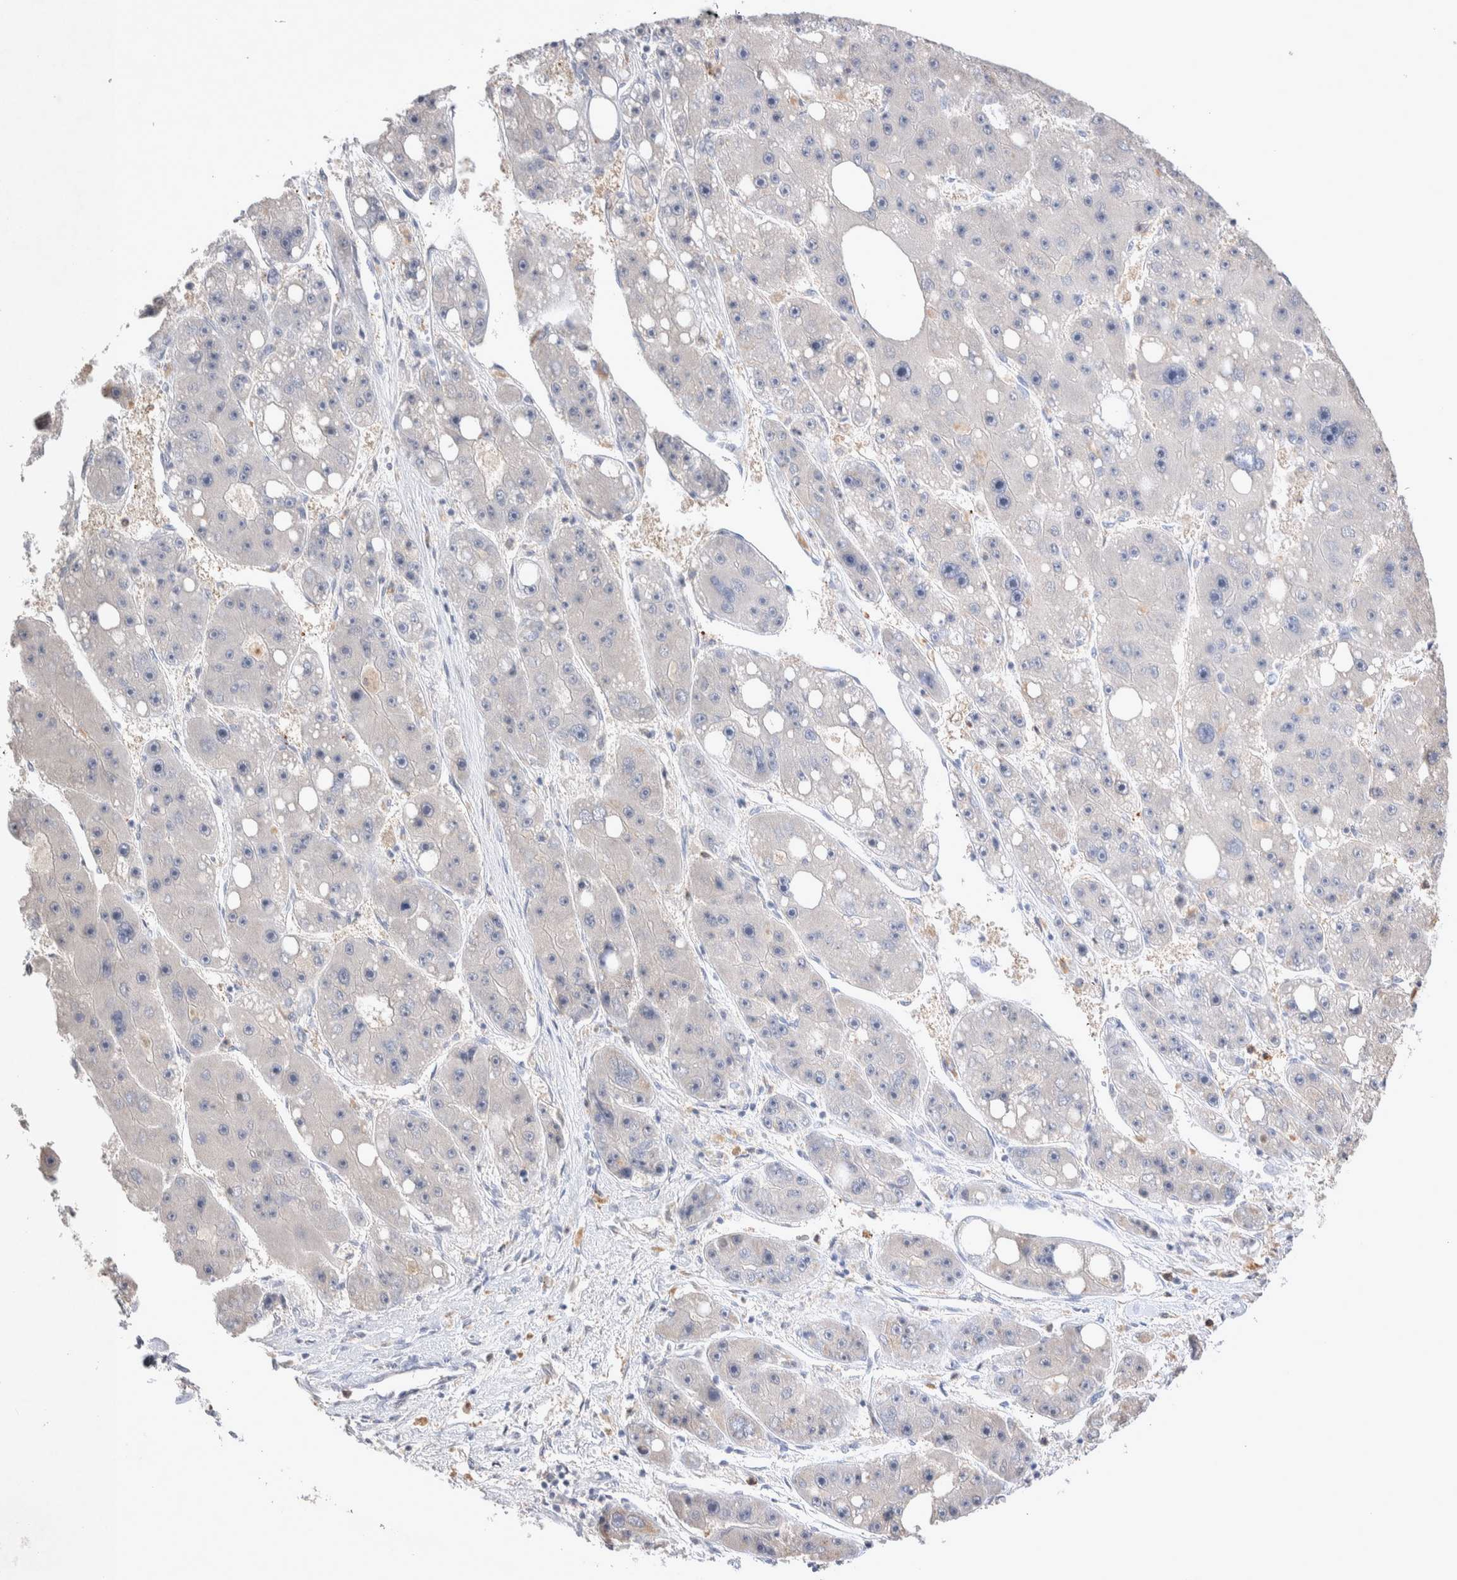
{"staining": {"intensity": "negative", "quantity": "none", "location": "none"}, "tissue": "liver cancer", "cell_type": "Tumor cells", "image_type": "cancer", "snomed": [{"axis": "morphology", "description": "Carcinoma, Hepatocellular, NOS"}, {"axis": "topography", "description": "Liver"}], "caption": "Protein analysis of liver cancer (hepatocellular carcinoma) demonstrates no significant staining in tumor cells. The staining is performed using DAB (3,3'-diaminobenzidine) brown chromogen with nuclei counter-stained in using hematoxylin.", "gene": "FFAR2", "patient": {"sex": "female", "age": 61}}